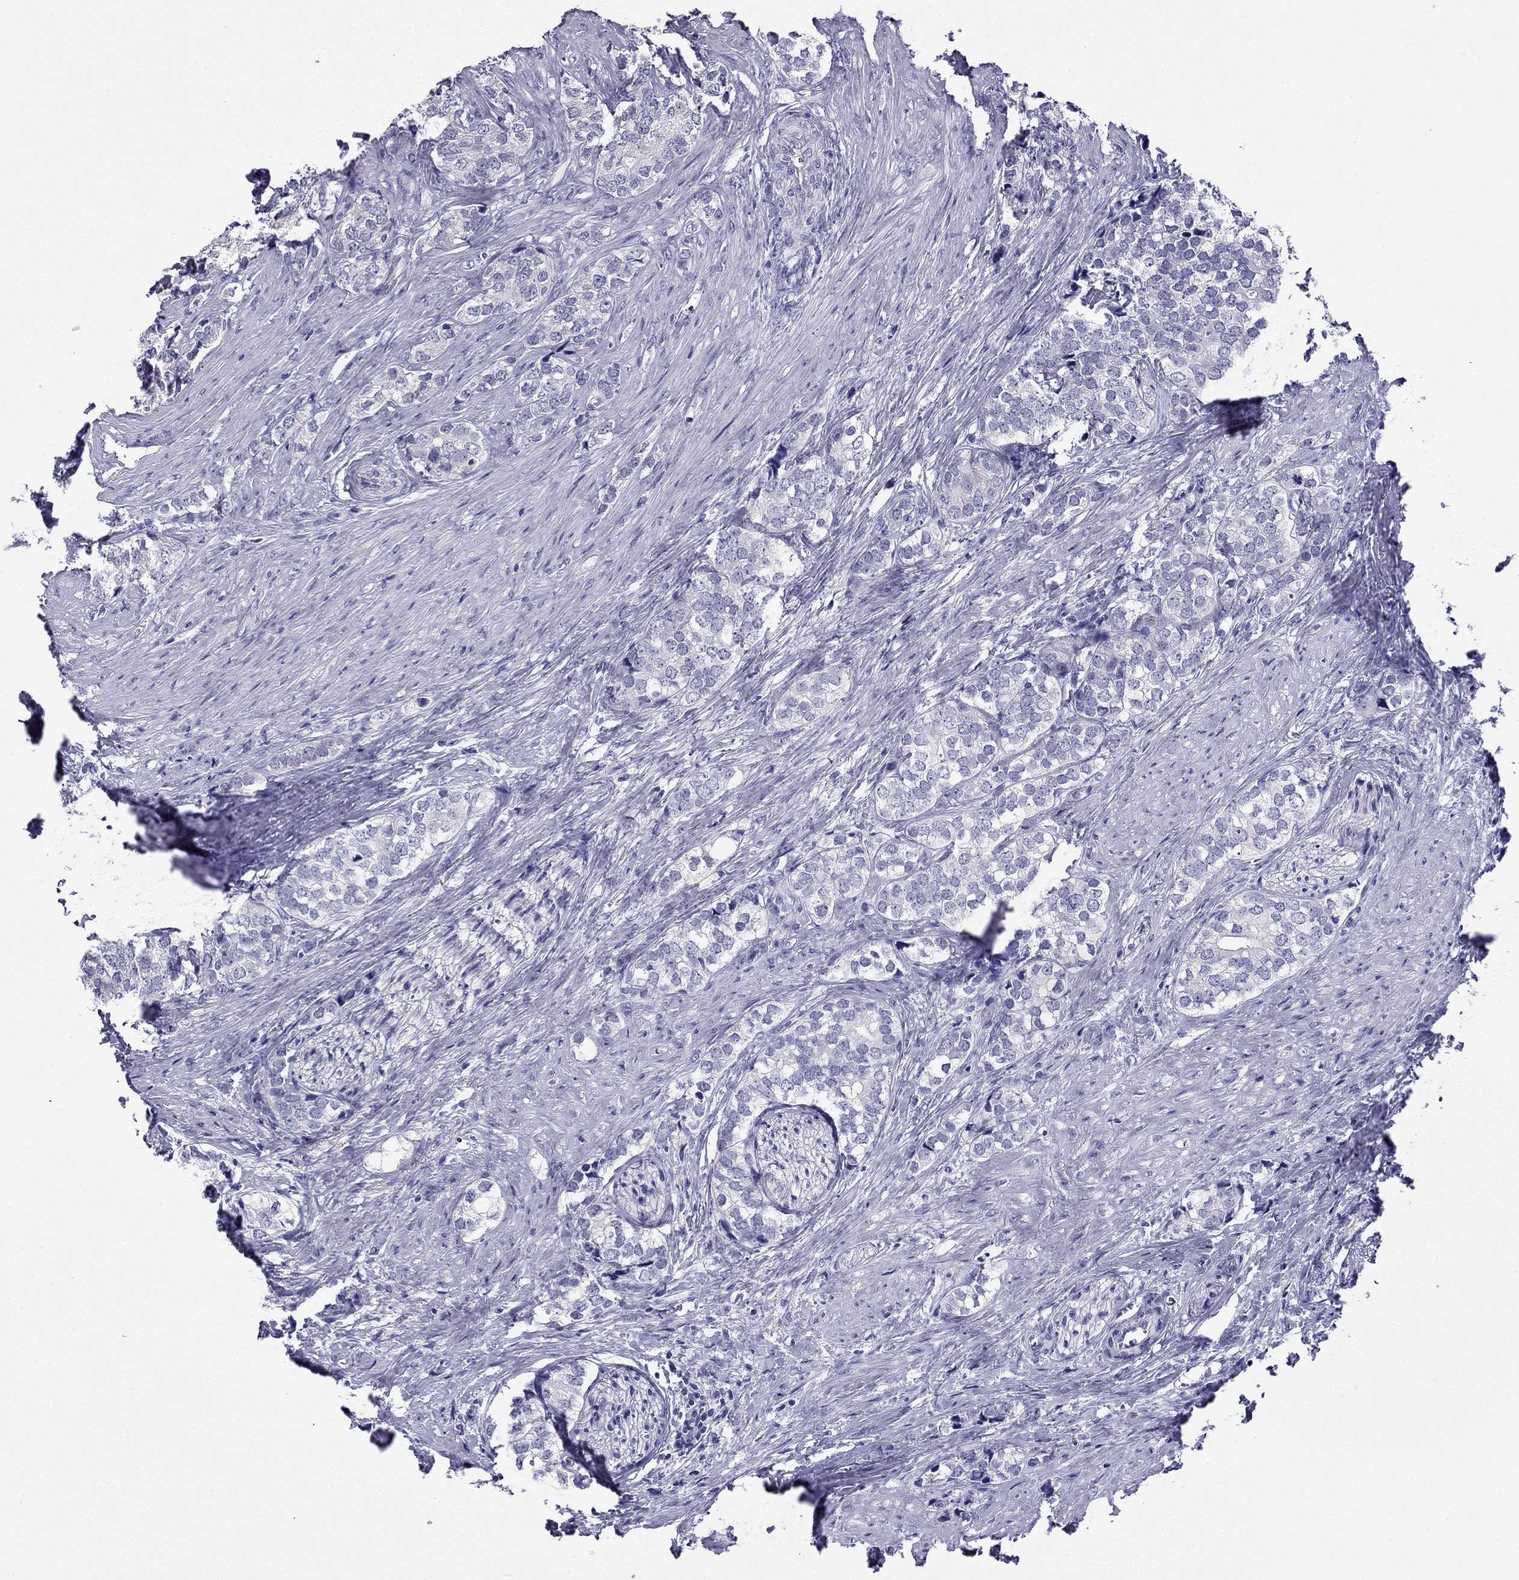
{"staining": {"intensity": "negative", "quantity": "none", "location": "none"}, "tissue": "prostate cancer", "cell_type": "Tumor cells", "image_type": "cancer", "snomed": [{"axis": "morphology", "description": "Adenocarcinoma, NOS"}, {"axis": "topography", "description": "Prostate and seminal vesicle, NOS"}], "caption": "An image of prostate adenocarcinoma stained for a protein reveals no brown staining in tumor cells.", "gene": "KCNJ10", "patient": {"sex": "male", "age": 63}}